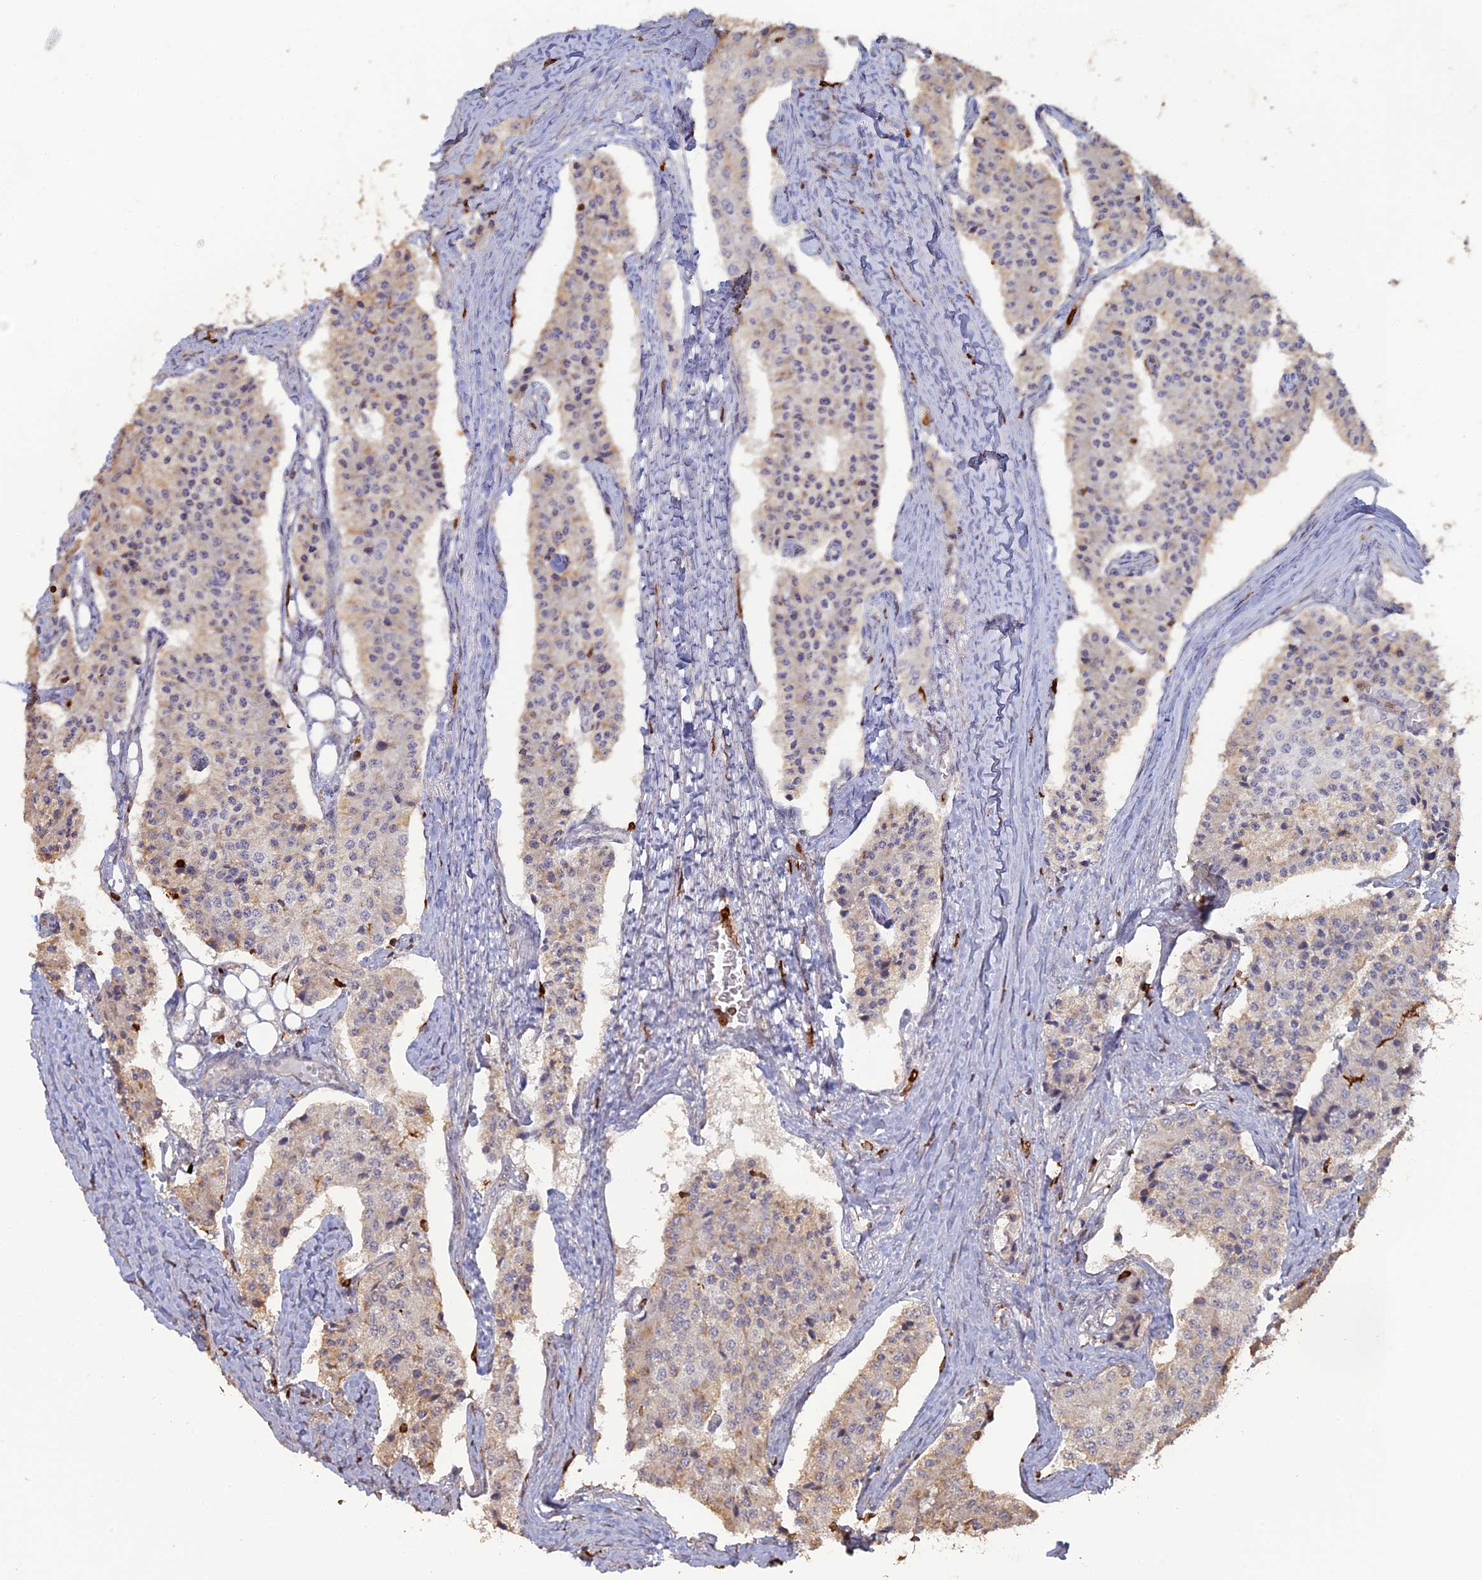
{"staining": {"intensity": "weak", "quantity": "<25%", "location": "cytoplasmic/membranous"}, "tissue": "carcinoid", "cell_type": "Tumor cells", "image_type": "cancer", "snomed": [{"axis": "morphology", "description": "Carcinoid, malignant, NOS"}, {"axis": "topography", "description": "Colon"}], "caption": "Tumor cells are negative for brown protein staining in carcinoid.", "gene": "APOBR", "patient": {"sex": "female", "age": 52}}